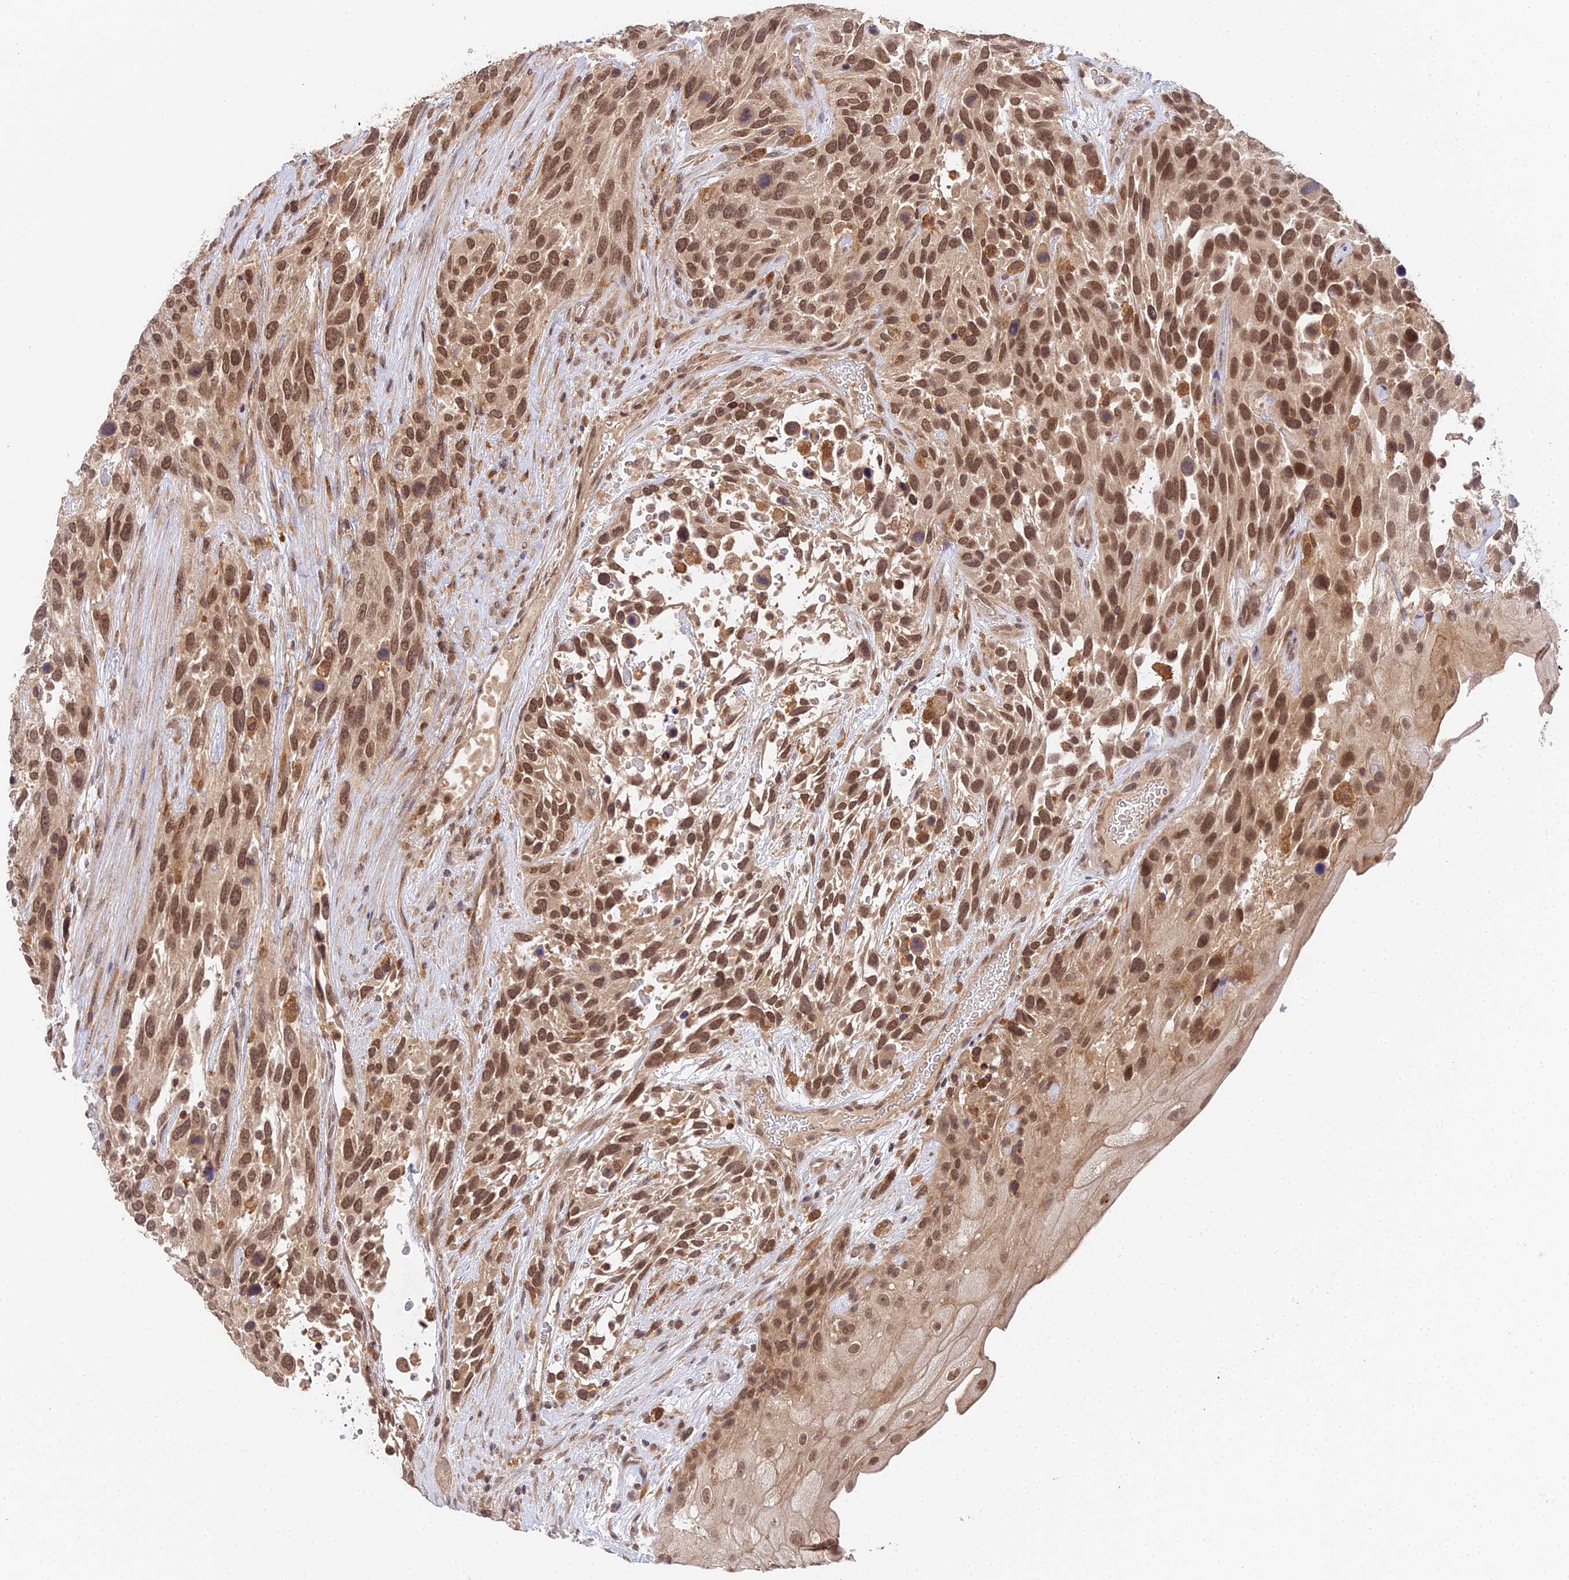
{"staining": {"intensity": "moderate", "quantity": ">75%", "location": "nuclear"}, "tissue": "urothelial cancer", "cell_type": "Tumor cells", "image_type": "cancer", "snomed": [{"axis": "morphology", "description": "Urothelial carcinoma, High grade"}, {"axis": "topography", "description": "Urinary bladder"}], "caption": "Immunohistochemical staining of human urothelial carcinoma (high-grade) shows medium levels of moderate nuclear positivity in about >75% of tumor cells.", "gene": "TPRX1", "patient": {"sex": "female", "age": 70}}